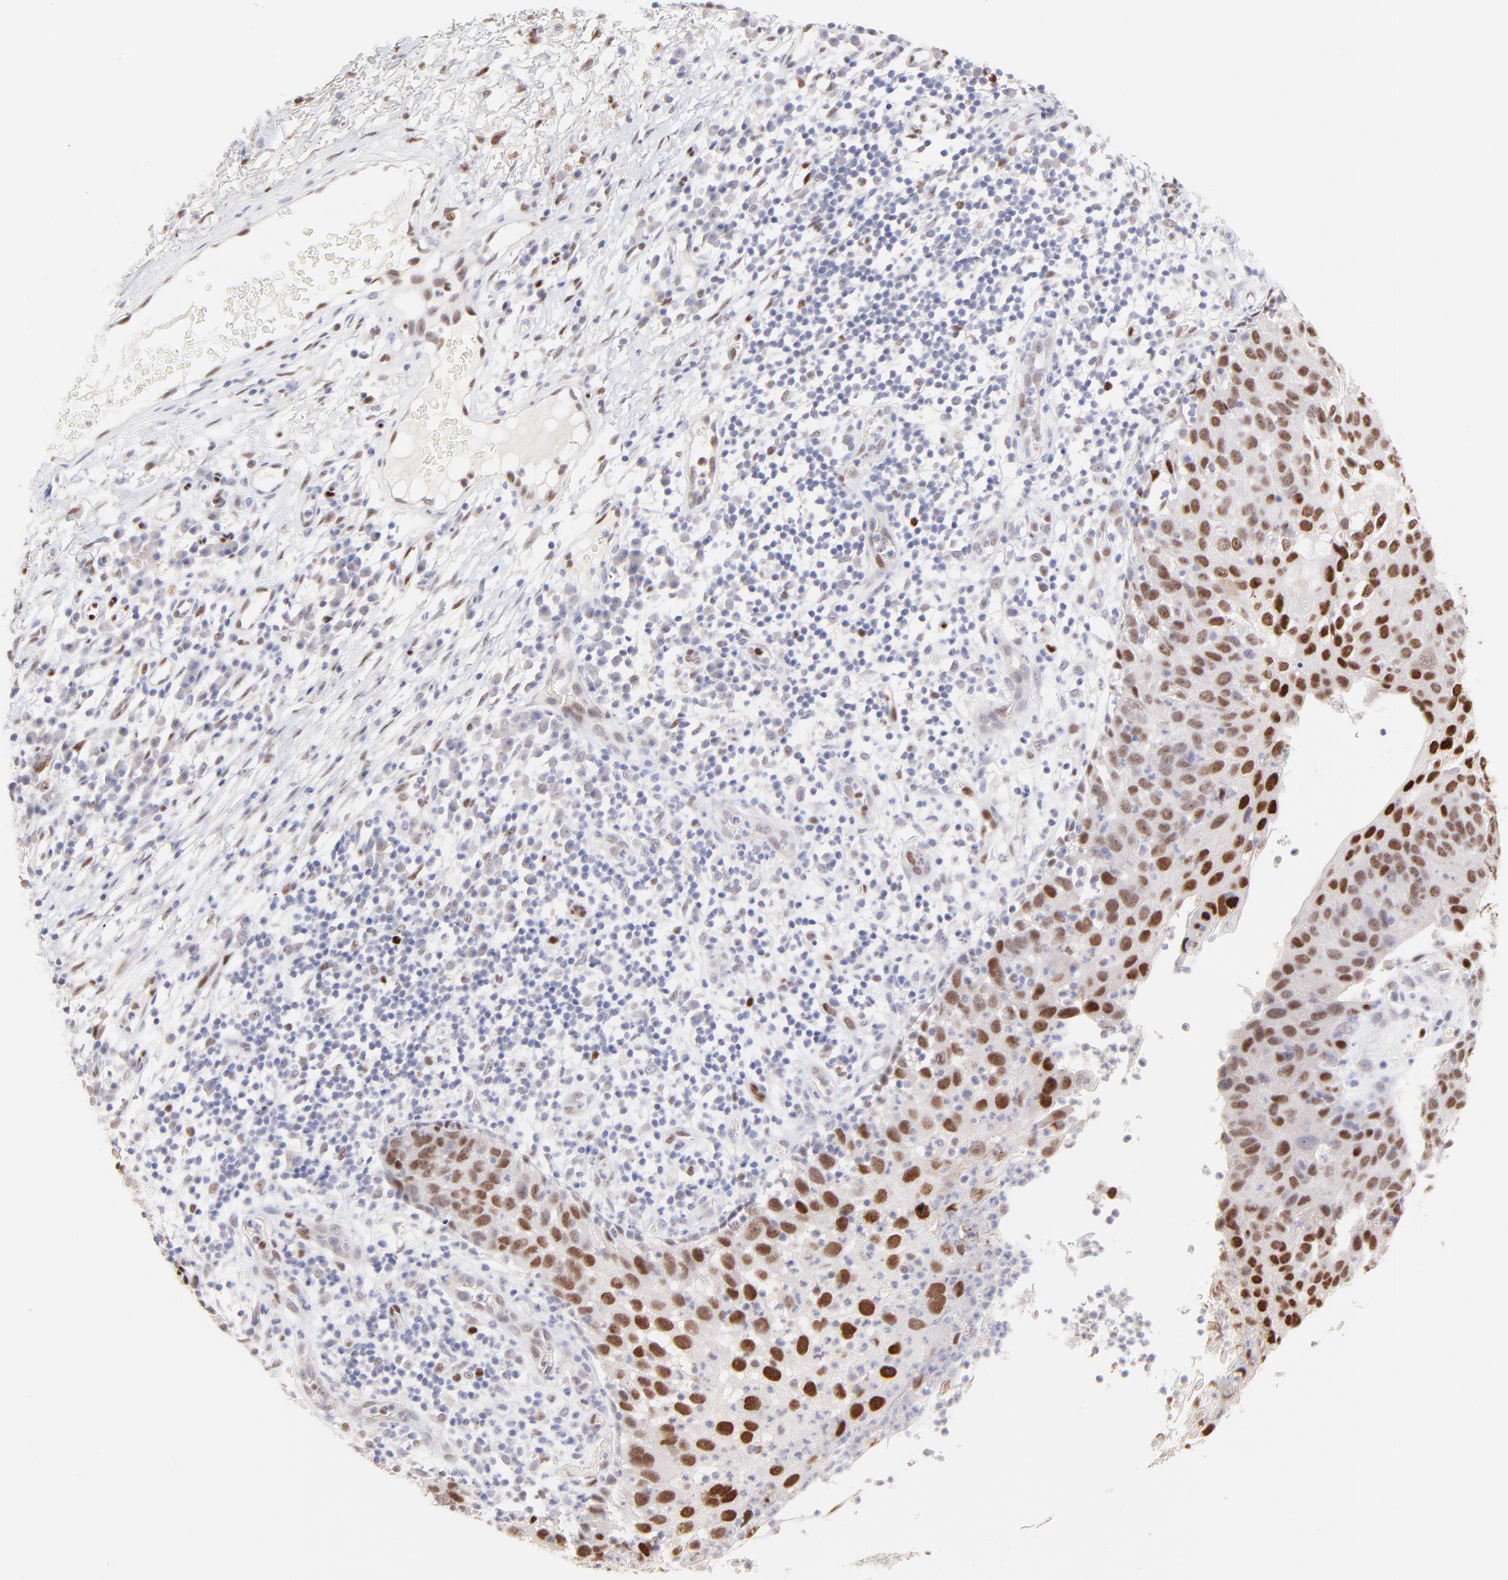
{"staining": {"intensity": "strong", "quantity": ">75%", "location": "nuclear"}, "tissue": "skin cancer", "cell_type": "Tumor cells", "image_type": "cancer", "snomed": [{"axis": "morphology", "description": "Squamous cell carcinoma, NOS"}, {"axis": "topography", "description": "Skin"}], "caption": "Tumor cells show strong nuclear expression in approximately >75% of cells in skin cancer.", "gene": "KLF4", "patient": {"sex": "male", "age": 87}}